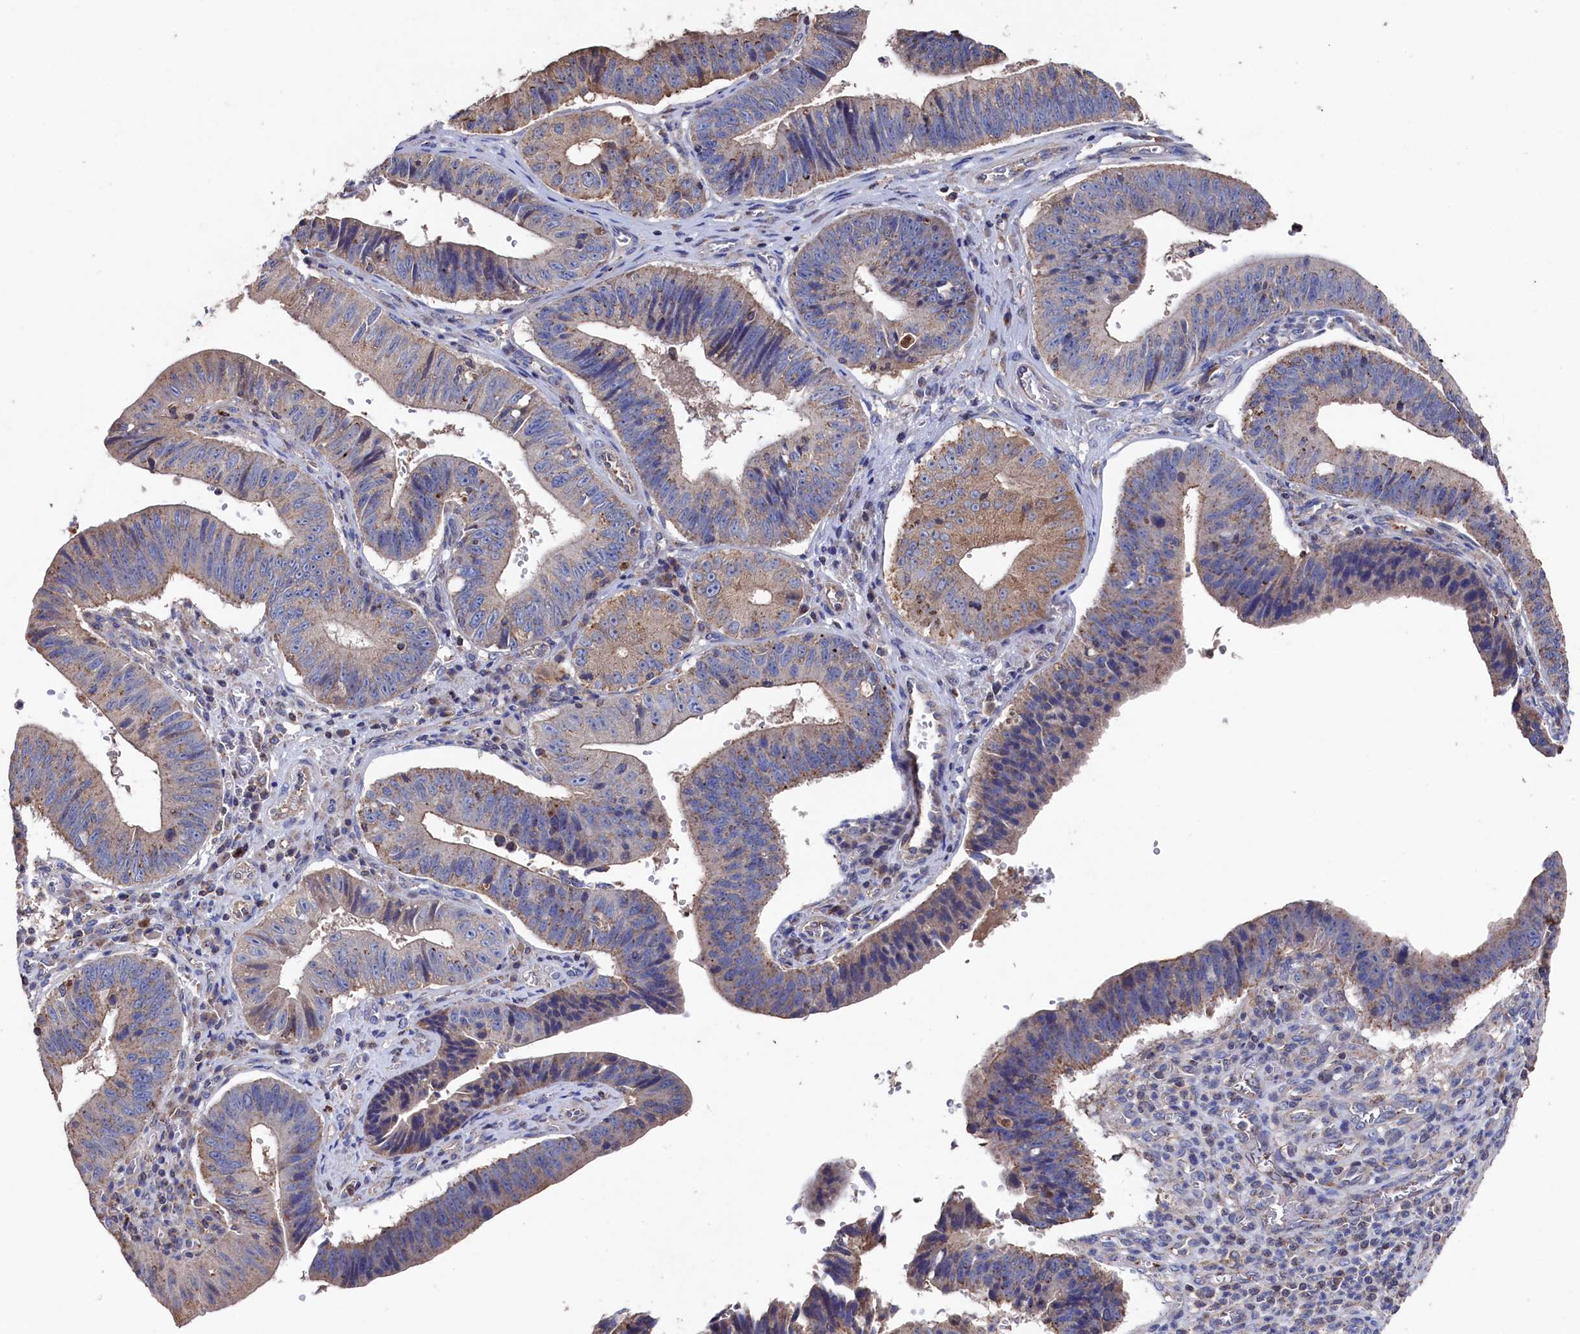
{"staining": {"intensity": "weak", "quantity": ">75%", "location": "cytoplasmic/membranous"}, "tissue": "stomach cancer", "cell_type": "Tumor cells", "image_type": "cancer", "snomed": [{"axis": "morphology", "description": "Adenocarcinoma, NOS"}, {"axis": "topography", "description": "Stomach"}], "caption": "Immunohistochemistry (IHC) staining of adenocarcinoma (stomach), which exhibits low levels of weak cytoplasmic/membranous positivity in about >75% of tumor cells indicating weak cytoplasmic/membranous protein expression. The staining was performed using DAB (brown) for protein detection and nuclei were counterstained in hematoxylin (blue).", "gene": "TK2", "patient": {"sex": "male", "age": 59}}